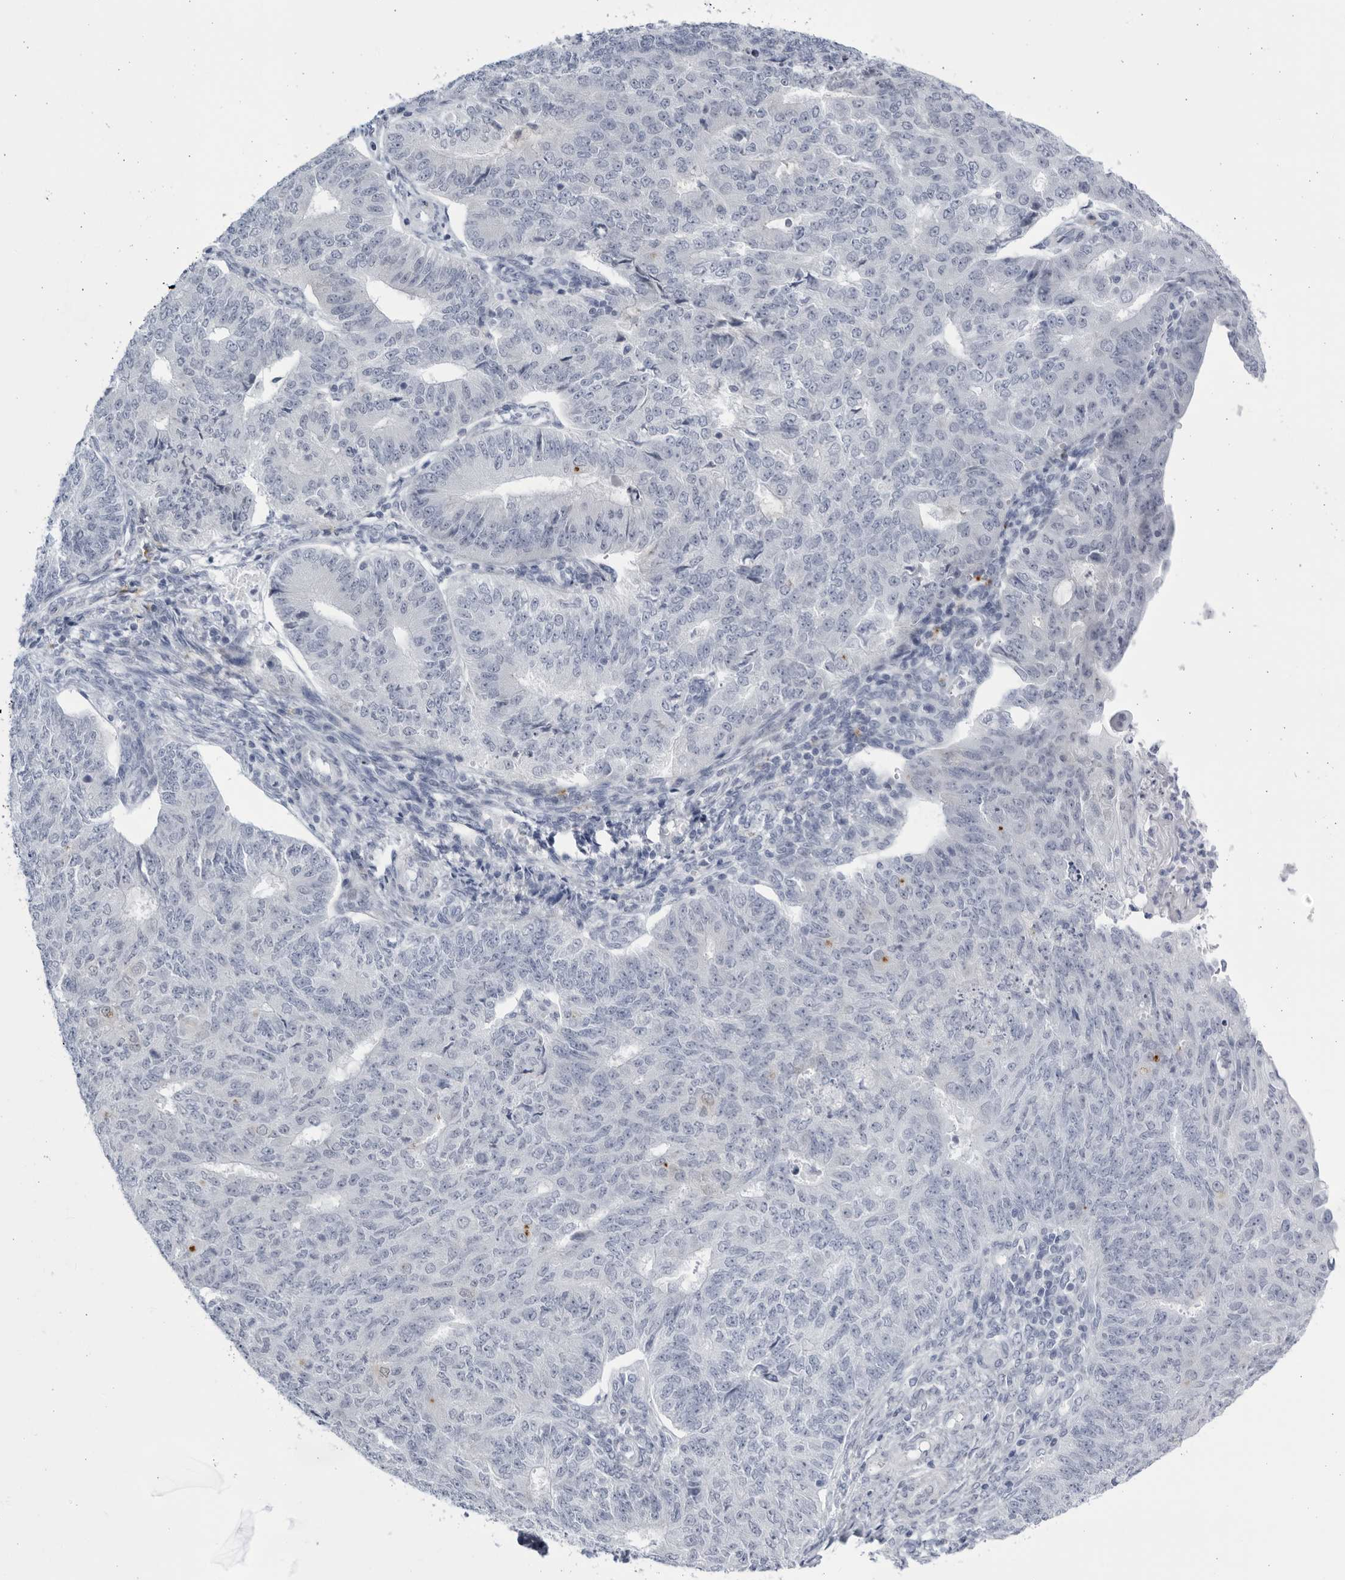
{"staining": {"intensity": "negative", "quantity": "none", "location": "none"}, "tissue": "endometrial cancer", "cell_type": "Tumor cells", "image_type": "cancer", "snomed": [{"axis": "morphology", "description": "Adenocarcinoma, NOS"}, {"axis": "topography", "description": "Endometrium"}], "caption": "IHC micrograph of endometrial adenocarcinoma stained for a protein (brown), which reveals no expression in tumor cells. (Immunohistochemistry (ihc), brightfield microscopy, high magnification).", "gene": "CCDC181", "patient": {"sex": "female", "age": 32}}